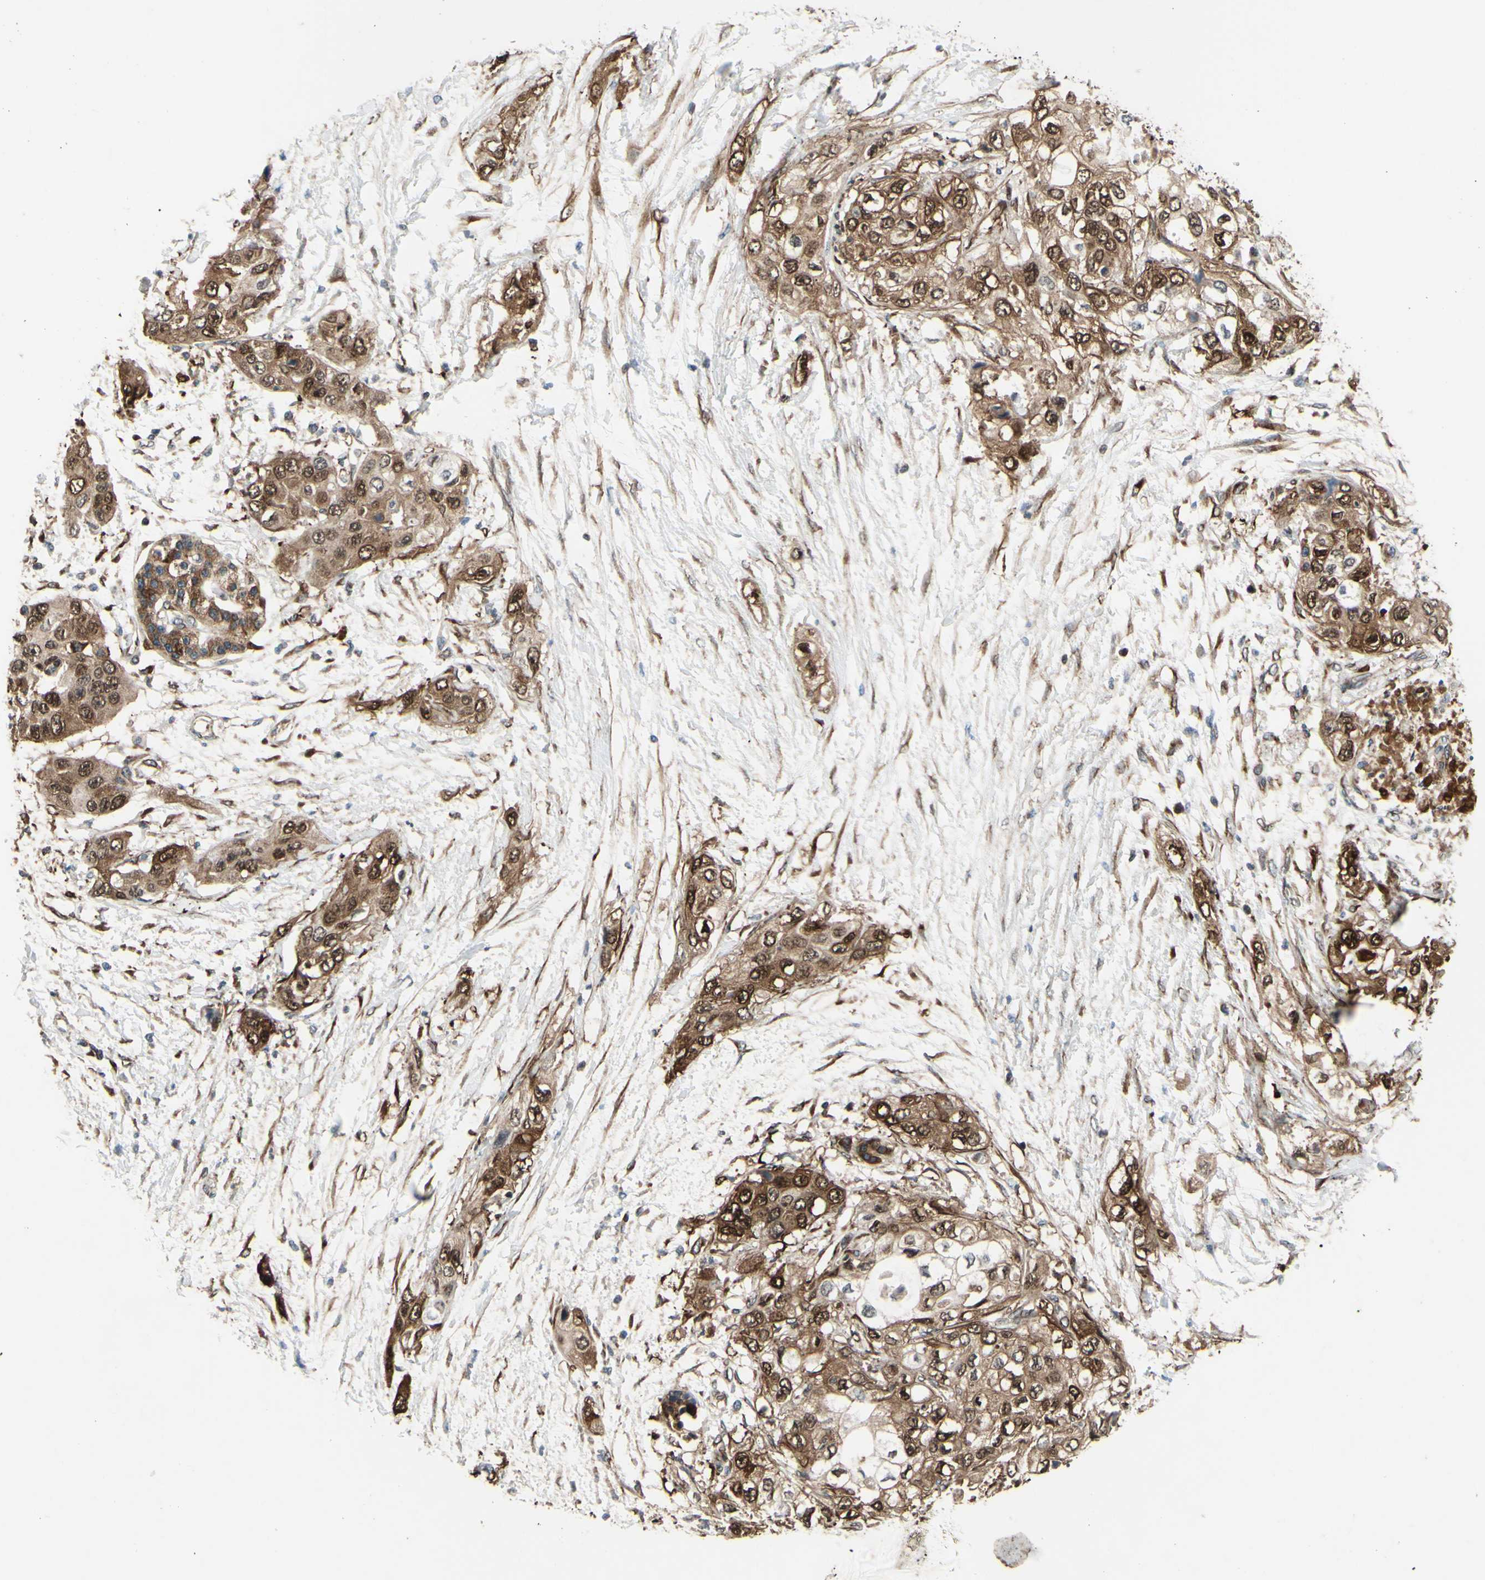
{"staining": {"intensity": "strong", "quantity": ">75%", "location": "cytoplasmic/membranous,nuclear"}, "tissue": "pancreatic cancer", "cell_type": "Tumor cells", "image_type": "cancer", "snomed": [{"axis": "morphology", "description": "Adenocarcinoma, NOS"}, {"axis": "topography", "description": "Pancreas"}], "caption": "A high amount of strong cytoplasmic/membranous and nuclear staining is present in approximately >75% of tumor cells in pancreatic cancer (adenocarcinoma) tissue. (Stains: DAB (3,3'-diaminobenzidine) in brown, nuclei in blue, Microscopy: brightfield microscopy at high magnification).", "gene": "PRAF2", "patient": {"sex": "female", "age": 70}}